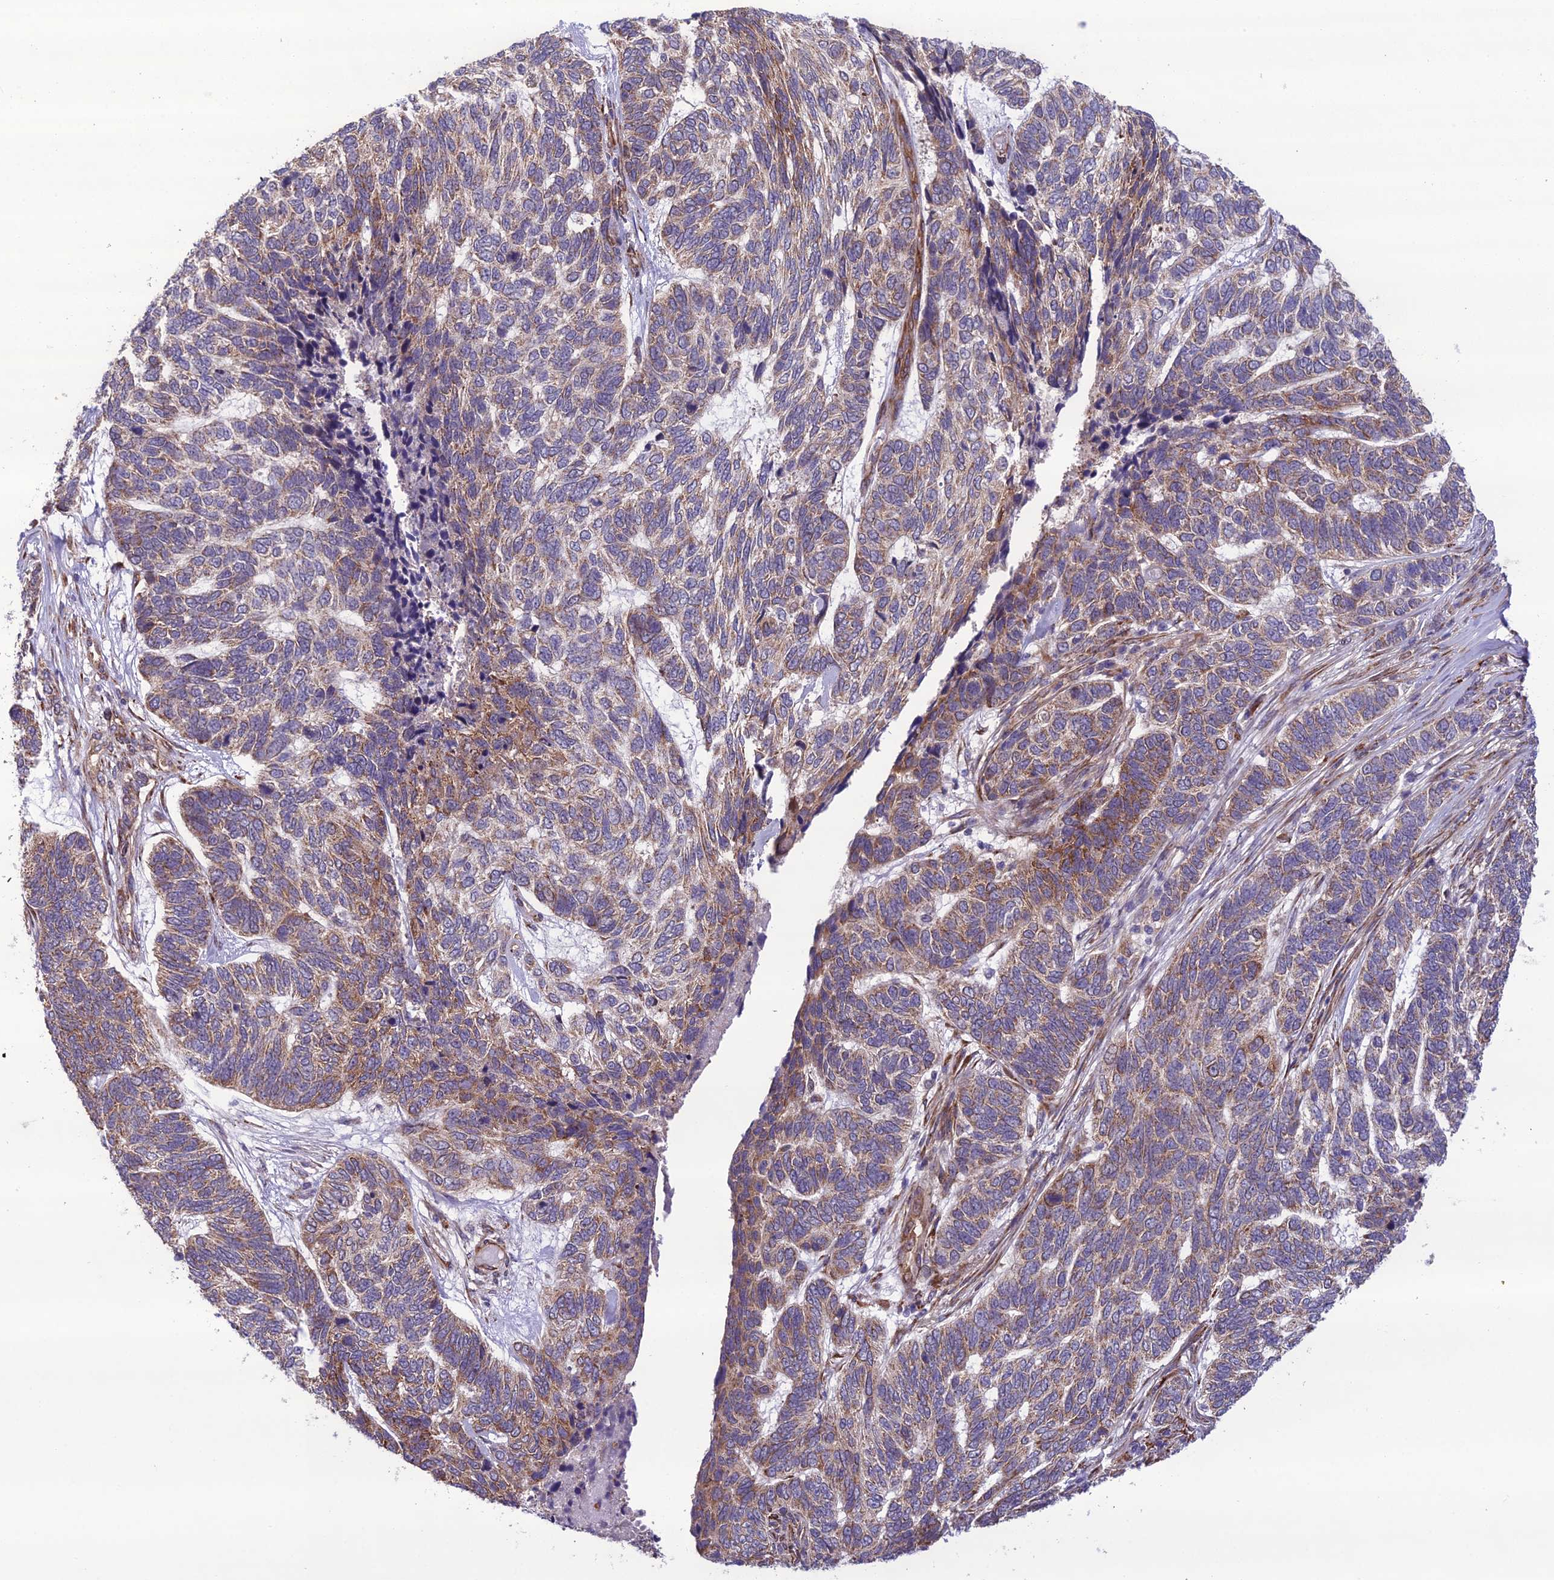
{"staining": {"intensity": "moderate", "quantity": ">75%", "location": "cytoplasmic/membranous"}, "tissue": "skin cancer", "cell_type": "Tumor cells", "image_type": "cancer", "snomed": [{"axis": "morphology", "description": "Basal cell carcinoma"}, {"axis": "topography", "description": "Skin"}], "caption": "Basal cell carcinoma (skin) tissue shows moderate cytoplasmic/membranous staining in approximately >75% of tumor cells", "gene": "NODAL", "patient": {"sex": "female", "age": 65}}